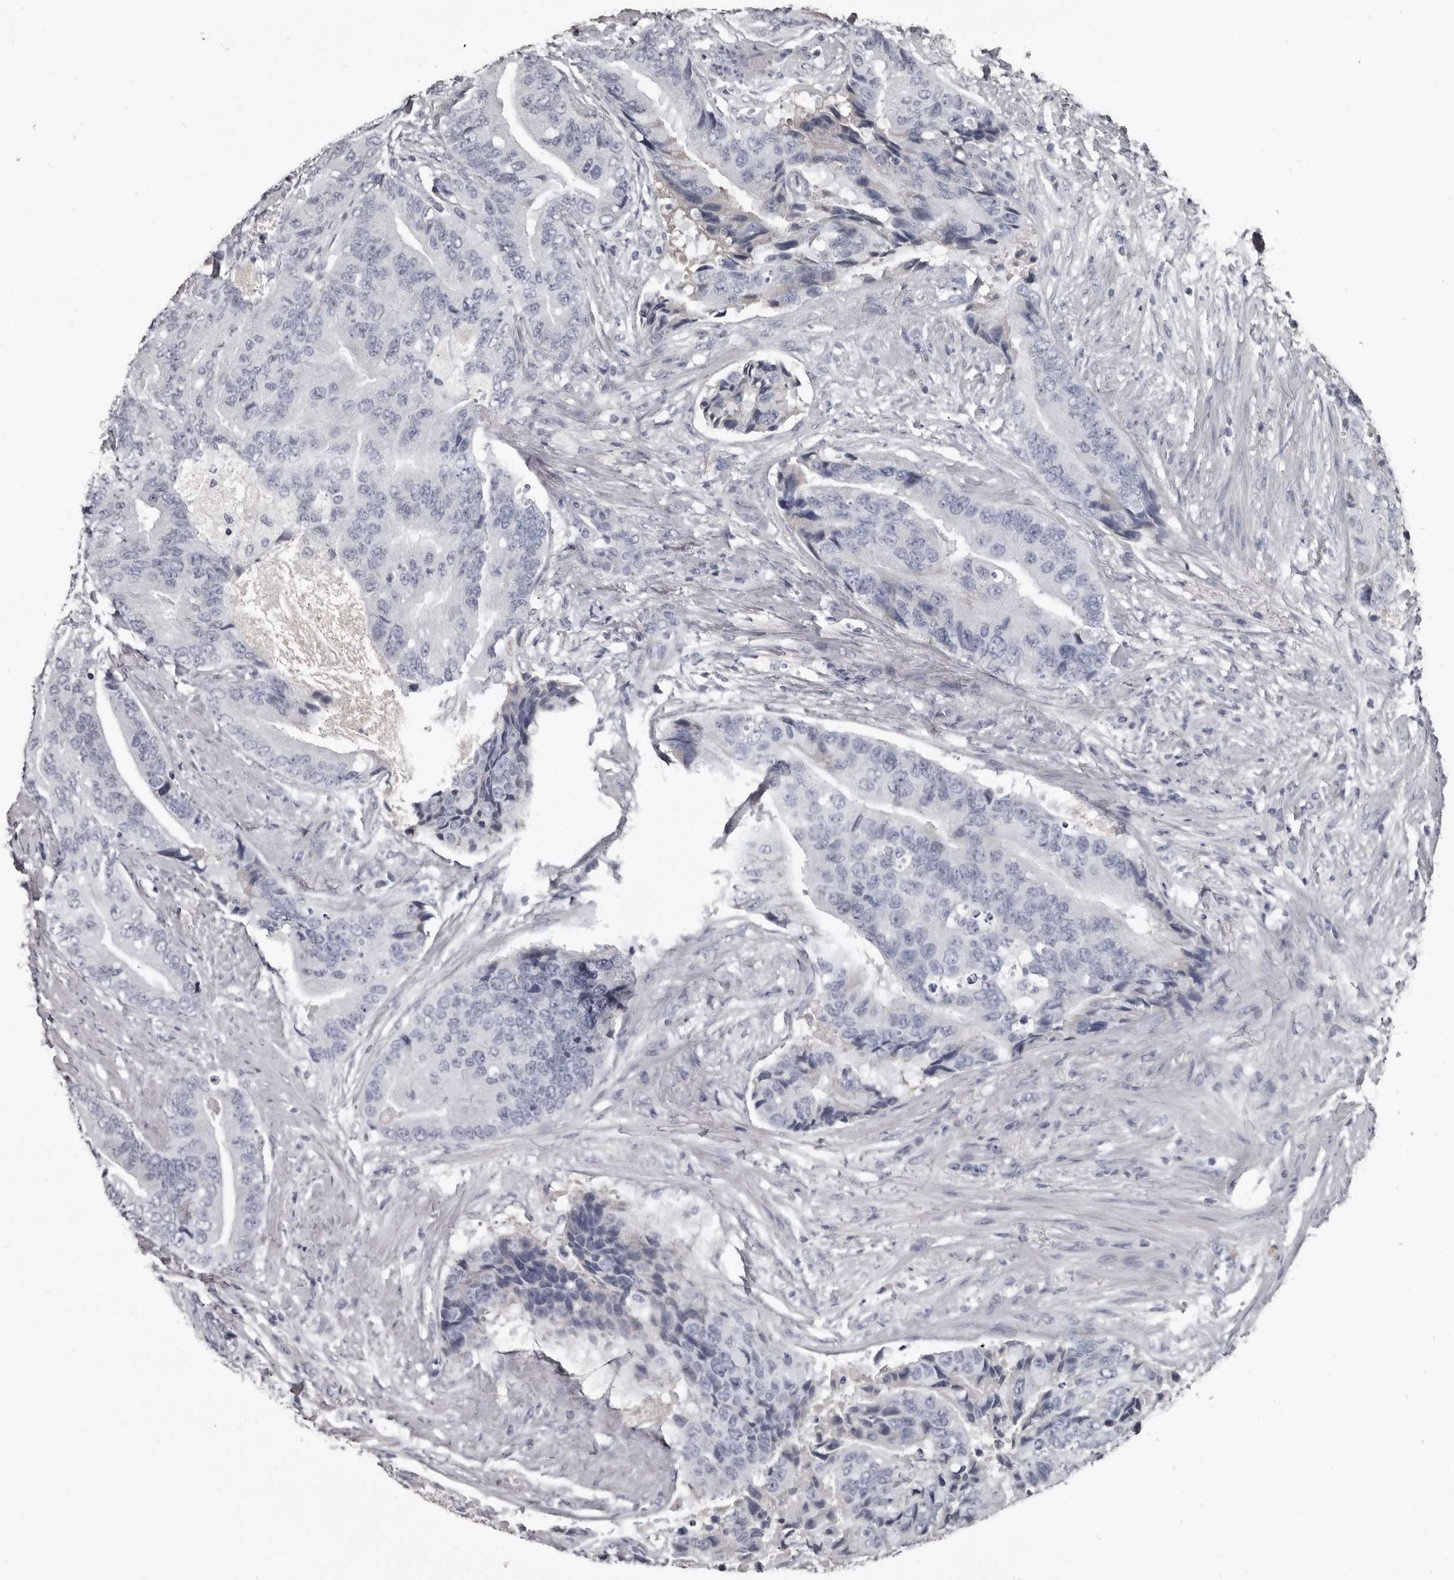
{"staining": {"intensity": "weak", "quantity": "<25%", "location": "cytoplasmic/membranous"}, "tissue": "prostate cancer", "cell_type": "Tumor cells", "image_type": "cancer", "snomed": [{"axis": "morphology", "description": "Adenocarcinoma, High grade"}, {"axis": "topography", "description": "Prostate"}], "caption": "High magnification brightfield microscopy of prostate cancer (high-grade adenocarcinoma) stained with DAB (3,3'-diaminobenzidine) (brown) and counterstained with hematoxylin (blue): tumor cells show no significant positivity.", "gene": "GREB1", "patient": {"sex": "male", "age": 70}}